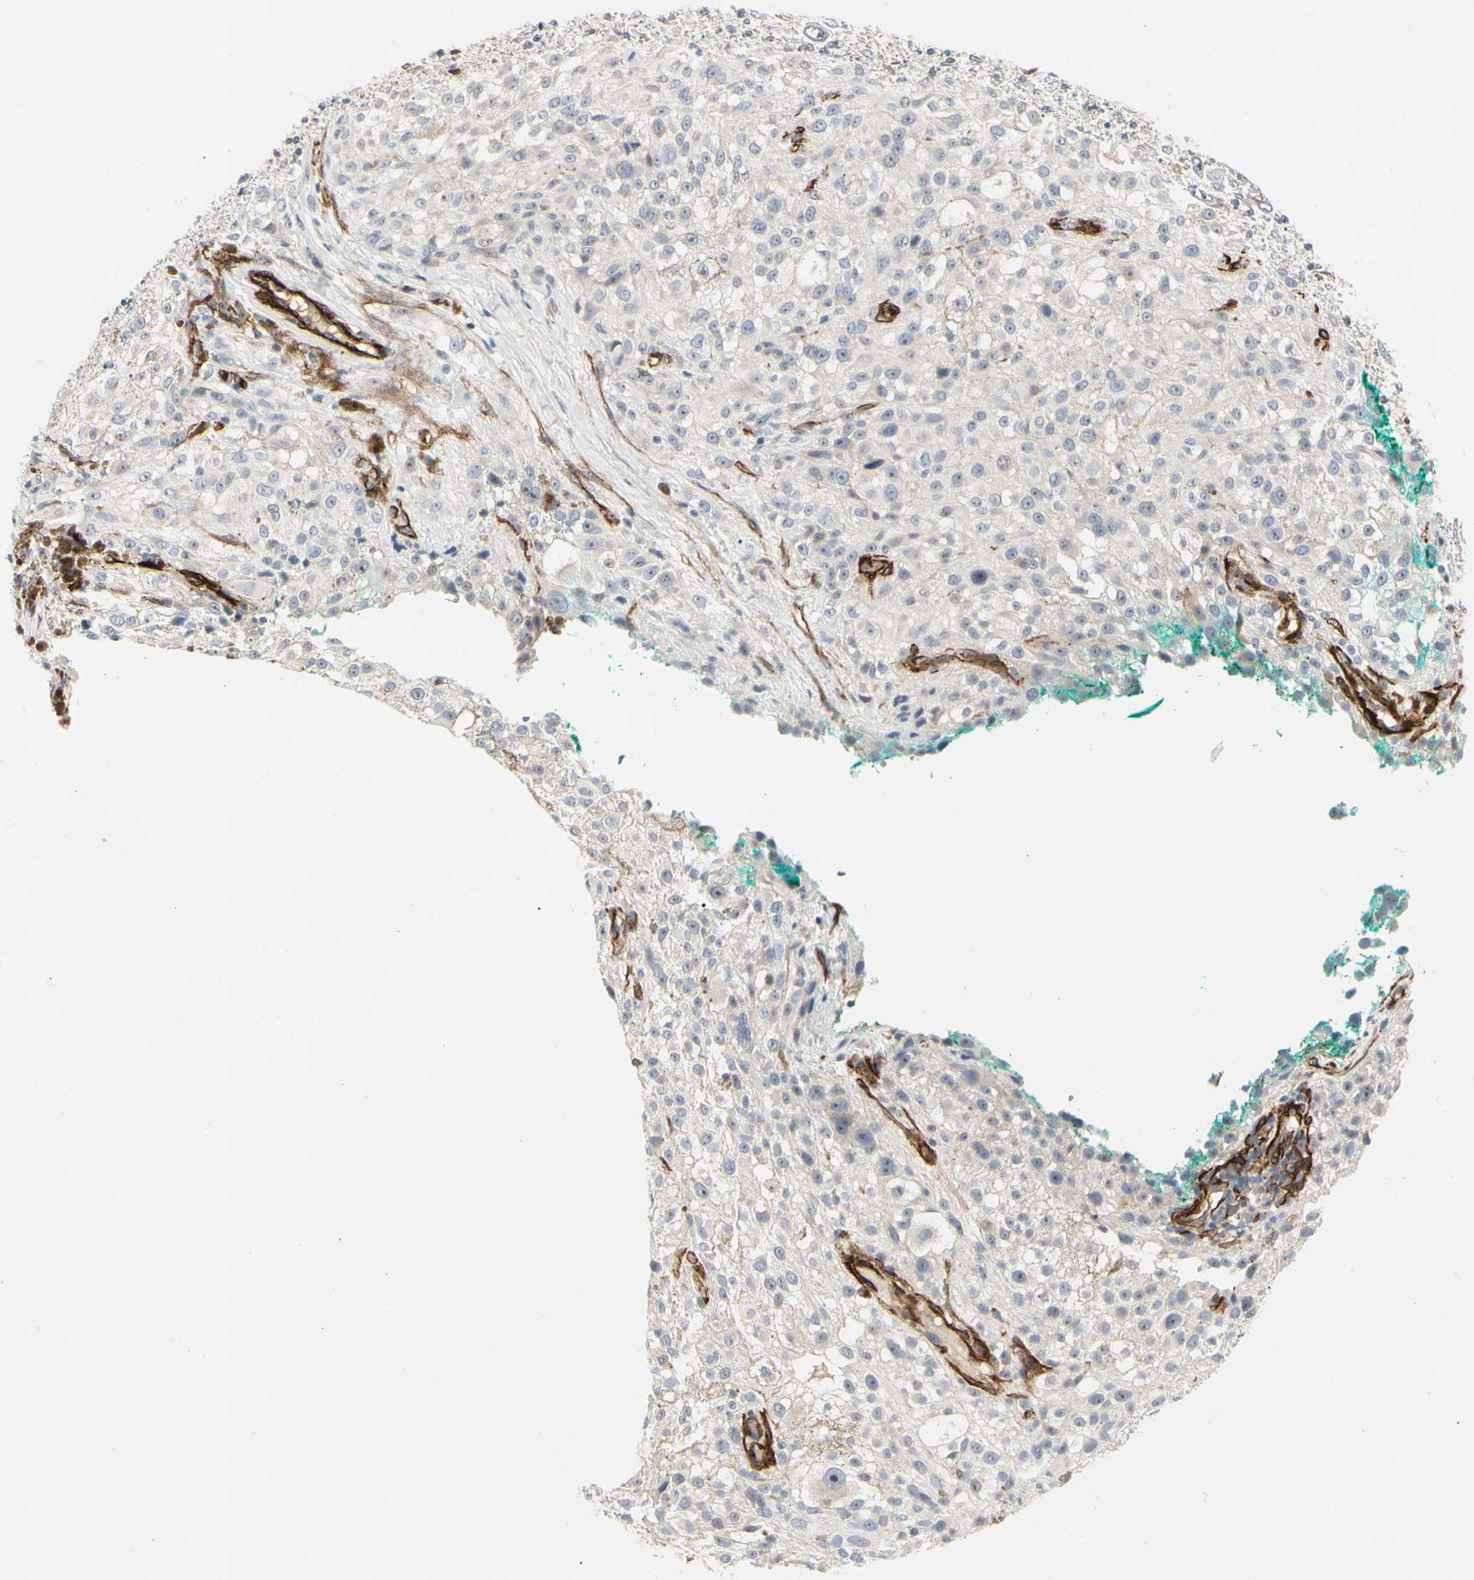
{"staining": {"intensity": "negative", "quantity": "none", "location": "none"}, "tissue": "melanoma", "cell_type": "Tumor cells", "image_type": "cancer", "snomed": [{"axis": "morphology", "description": "Necrosis, NOS"}, {"axis": "morphology", "description": "Malignant melanoma, NOS"}, {"axis": "topography", "description": "Skin"}], "caption": "Histopathology image shows no protein expression in tumor cells of melanoma tissue.", "gene": "GGT5", "patient": {"sex": "female", "age": 87}}